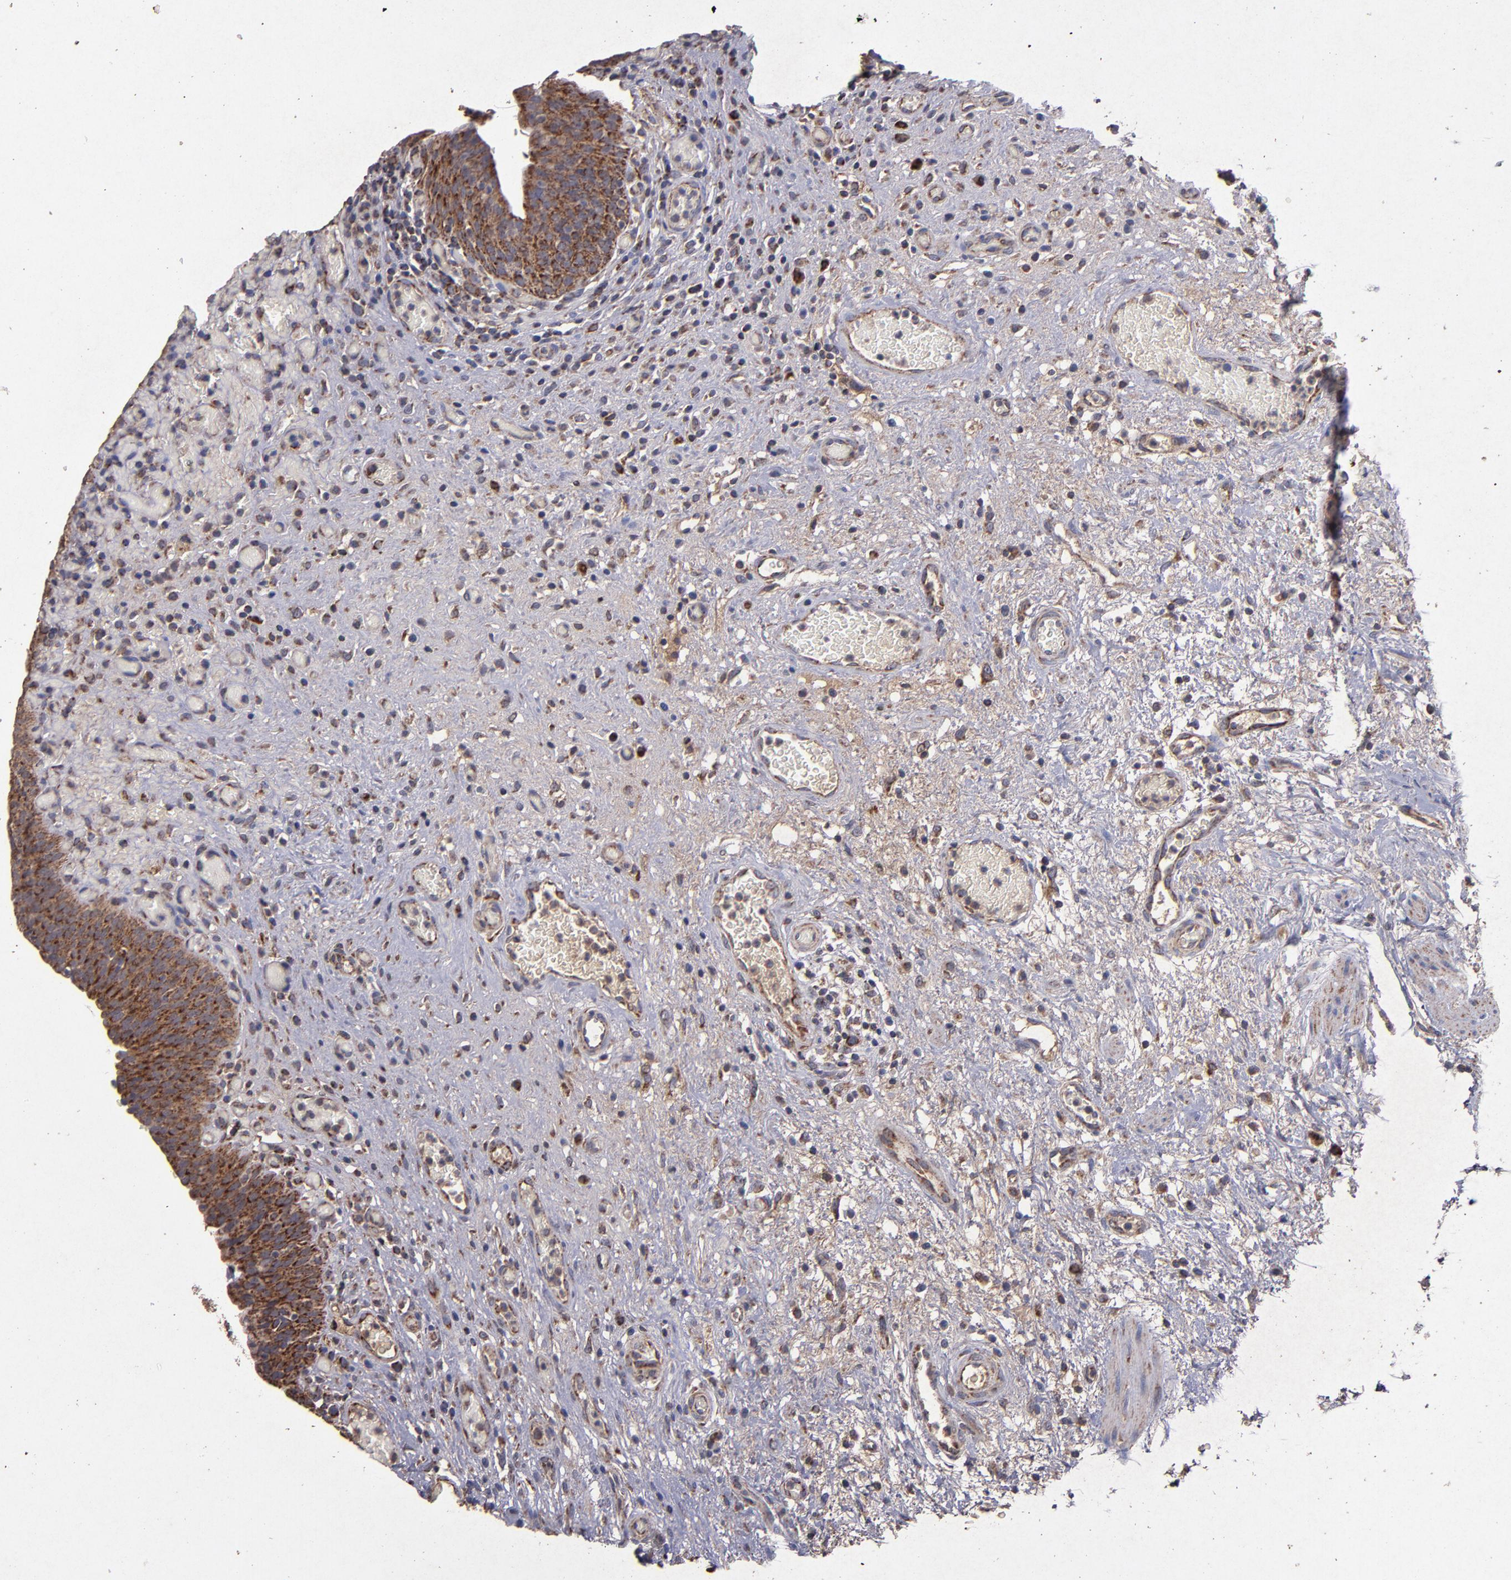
{"staining": {"intensity": "strong", "quantity": ">75%", "location": "cytoplasmic/membranous"}, "tissue": "urinary bladder", "cell_type": "Urothelial cells", "image_type": "normal", "snomed": [{"axis": "morphology", "description": "Normal tissue, NOS"}, {"axis": "morphology", "description": "Urothelial carcinoma, High grade"}, {"axis": "topography", "description": "Urinary bladder"}], "caption": "An IHC photomicrograph of unremarkable tissue is shown. Protein staining in brown labels strong cytoplasmic/membranous positivity in urinary bladder within urothelial cells.", "gene": "TIMM9", "patient": {"sex": "male", "age": 51}}